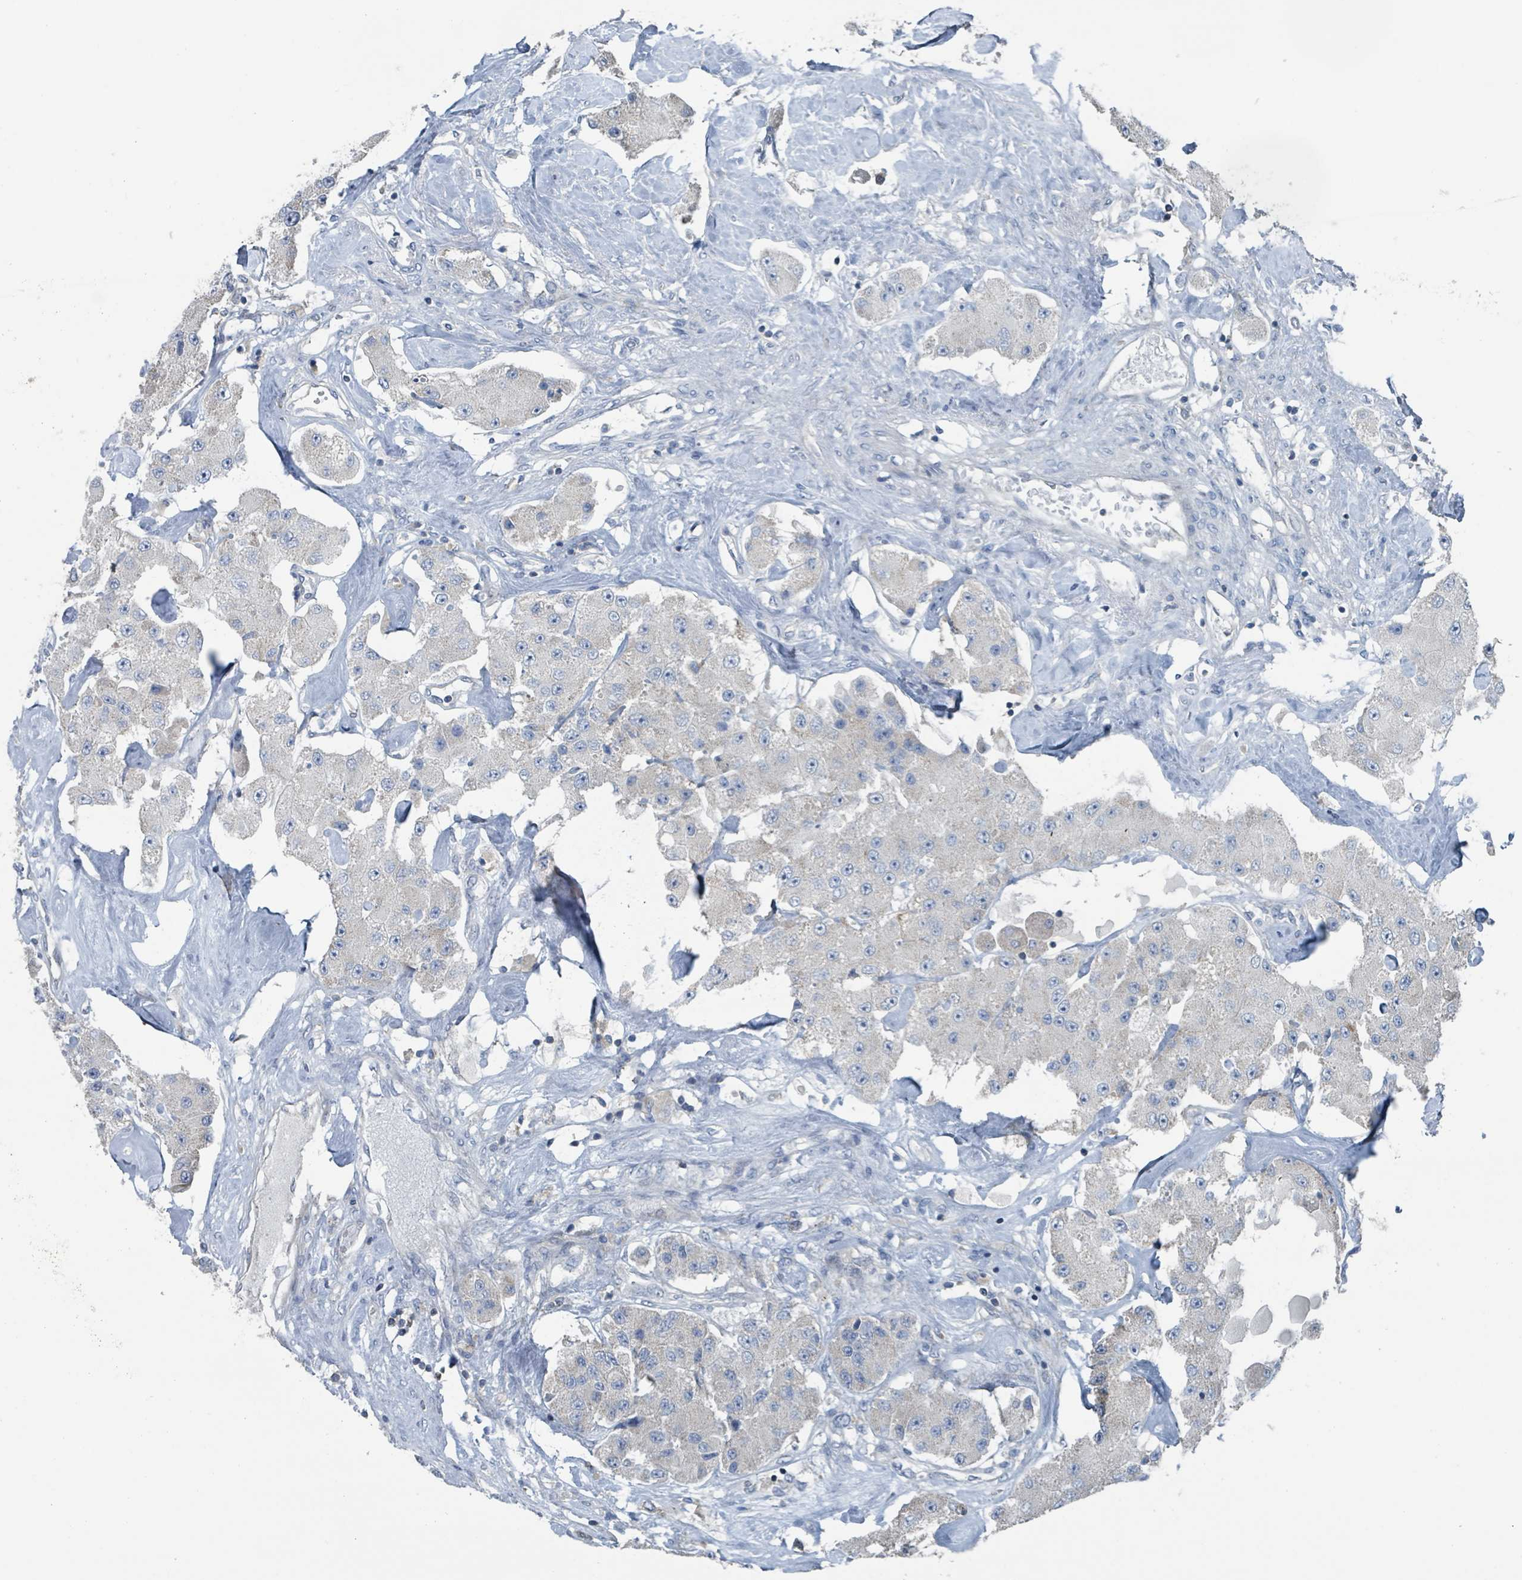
{"staining": {"intensity": "negative", "quantity": "none", "location": "none"}, "tissue": "carcinoid", "cell_type": "Tumor cells", "image_type": "cancer", "snomed": [{"axis": "morphology", "description": "Carcinoid, malignant, NOS"}, {"axis": "topography", "description": "Pancreas"}], "caption": "A micrograph of malignant carcinoid stained for a protein reveals no brown staining in tumor cells. Nuclei are stained in blue.", "gene": "ACBD4", "patient": {"sex": "male", "age": 41}}